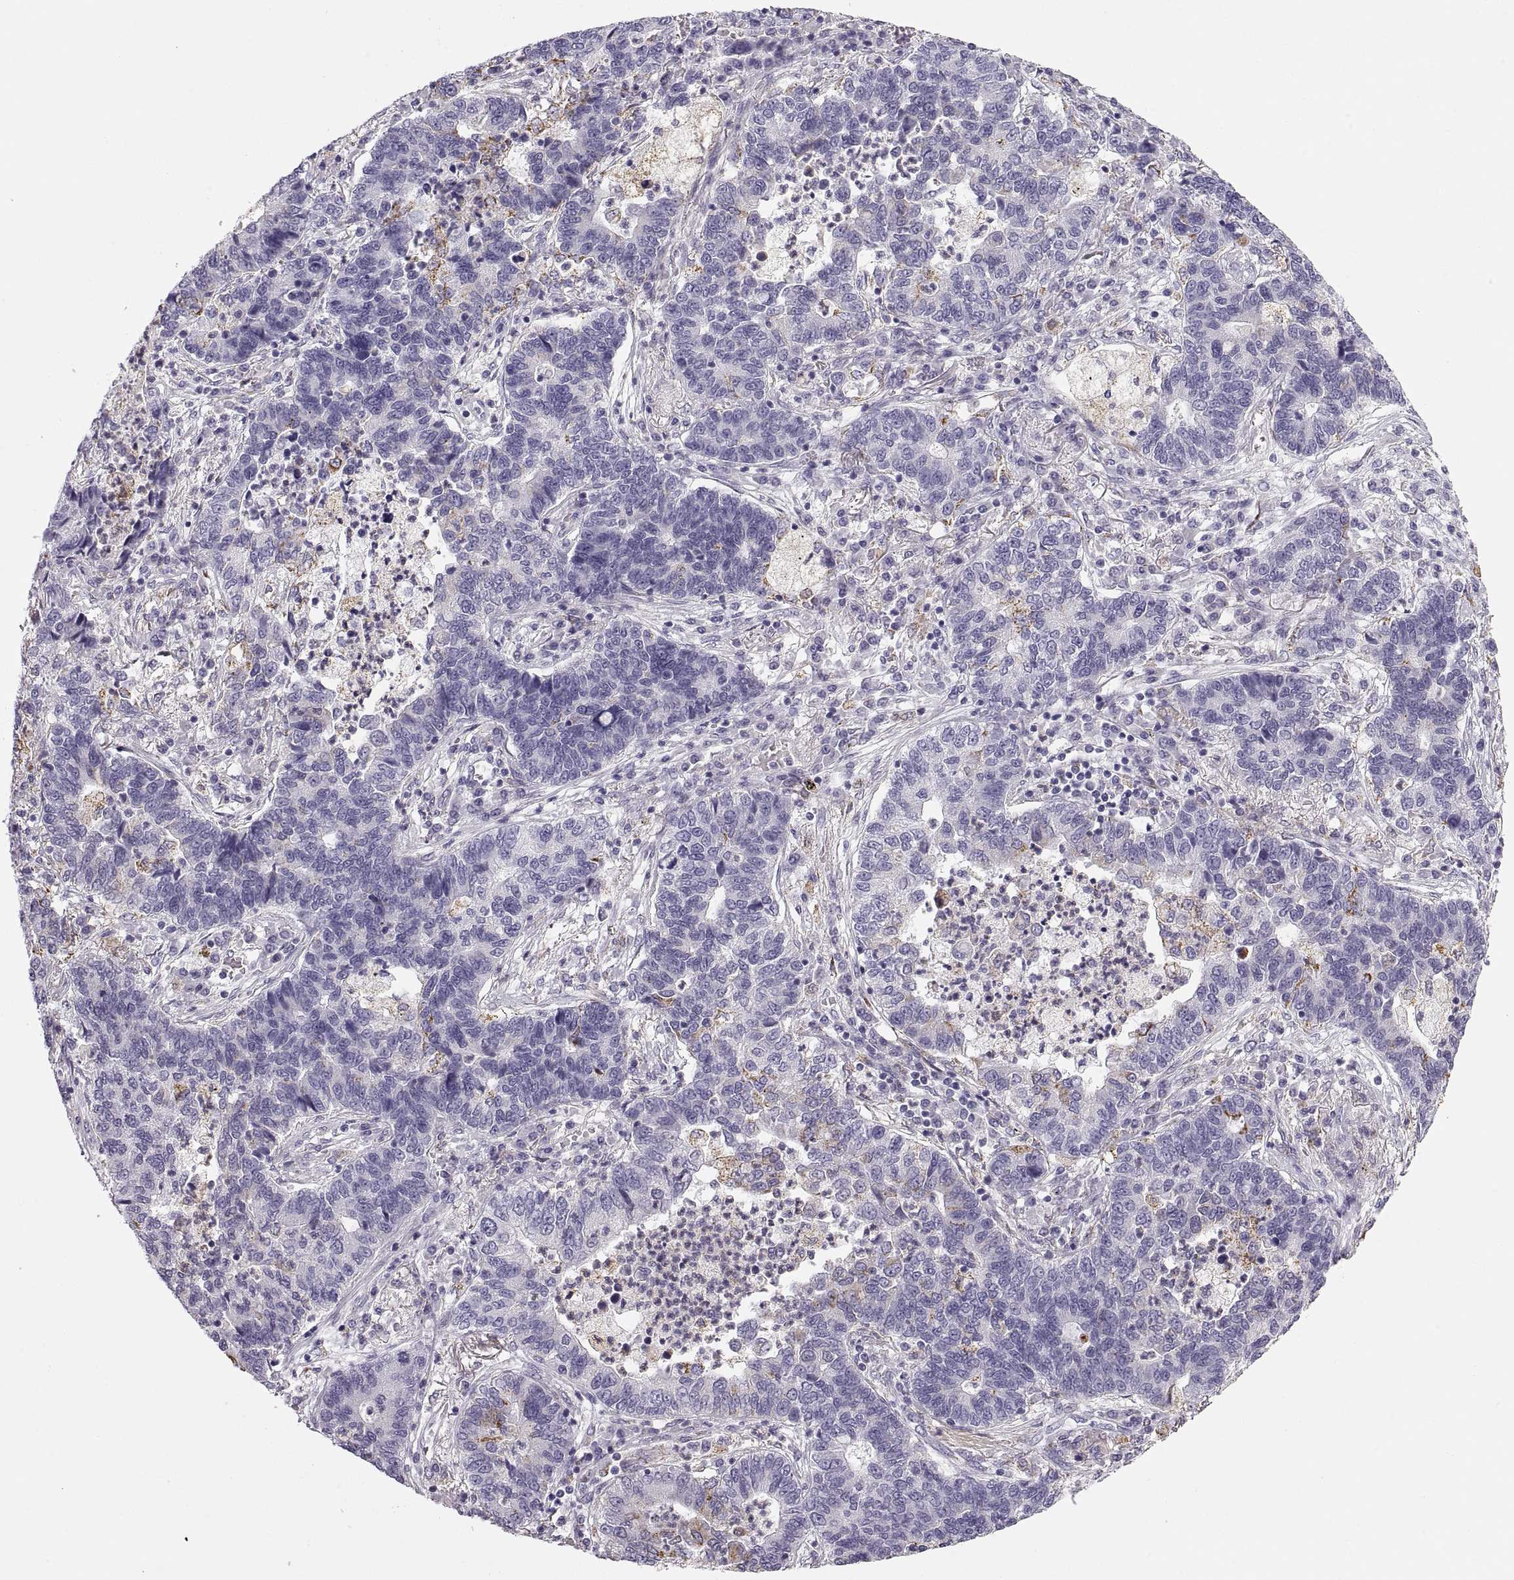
{"staining": {"intensity": "negative", "quantity": "none", "location": "none"}, "tissue": "lung cancer", "cell_type": "Tumor cells", "image_type": "cancer", "snomed": [{"axis": "morphology", "description": "Adenocarcinoma, NOS"}, {"axis": "topography", "description": "Lung"}], "caption": "Immunohistochemical staining of lung cancer demonstrates no significant expression in tumor cells.", "gene": "COL9A3", "patient": {"sex": "female", "age": 57}}